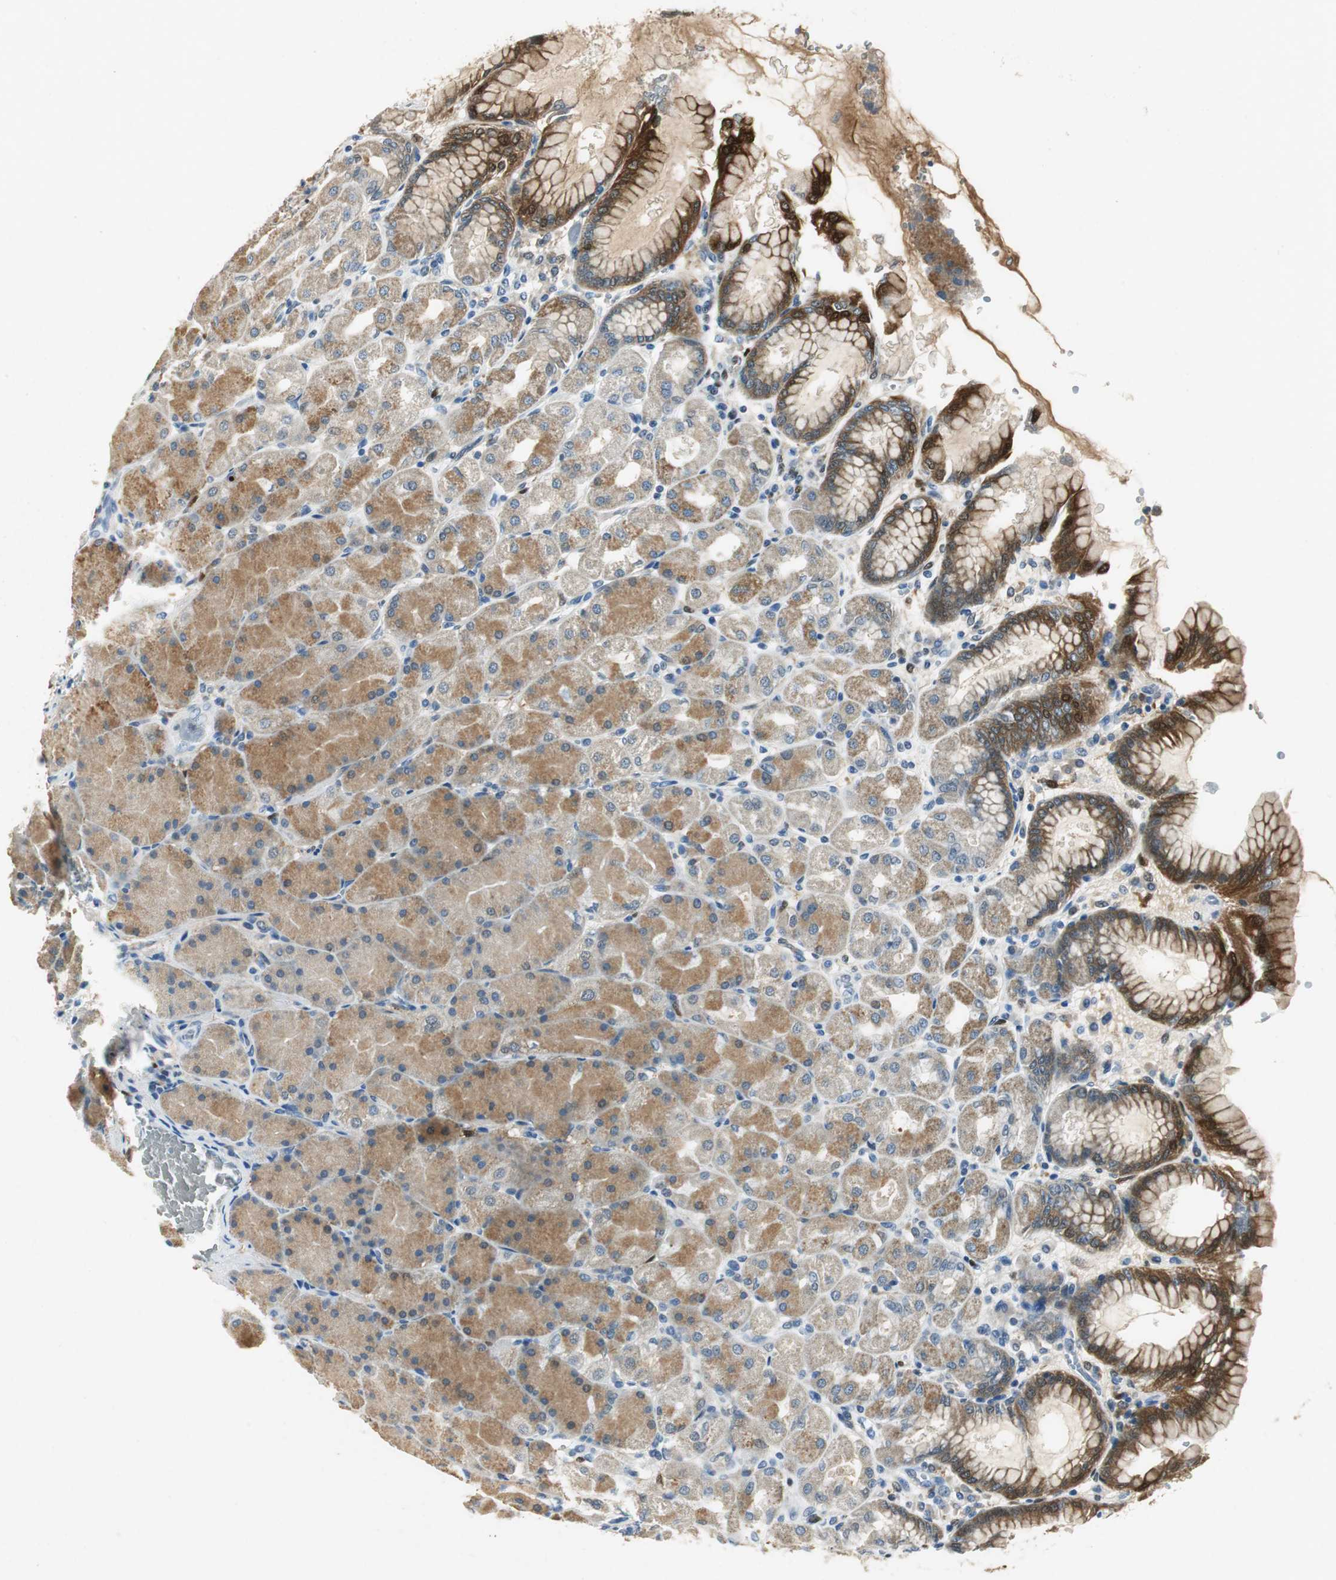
{"staining": {"intensity": "strong", "quantity": "25%-75%", "location": "cytoplasmic/membranous"}, "tissue": "stomach", "cell_type": "Glandular cells", "image_type": "normal", "snomed": [{"axis": "morphology", "description": "Normal tissue, NOS"}, {"axis": "topography", "description": "Stomach, upper"}], "caption": "Immunohistochemical staining of normal stomach exhibits strong cytoplasmic/membranous protein expression in about 25%-75% of glandular cells.", "gene": "ME1", "patient": {"sex": "female", "age": 56}}